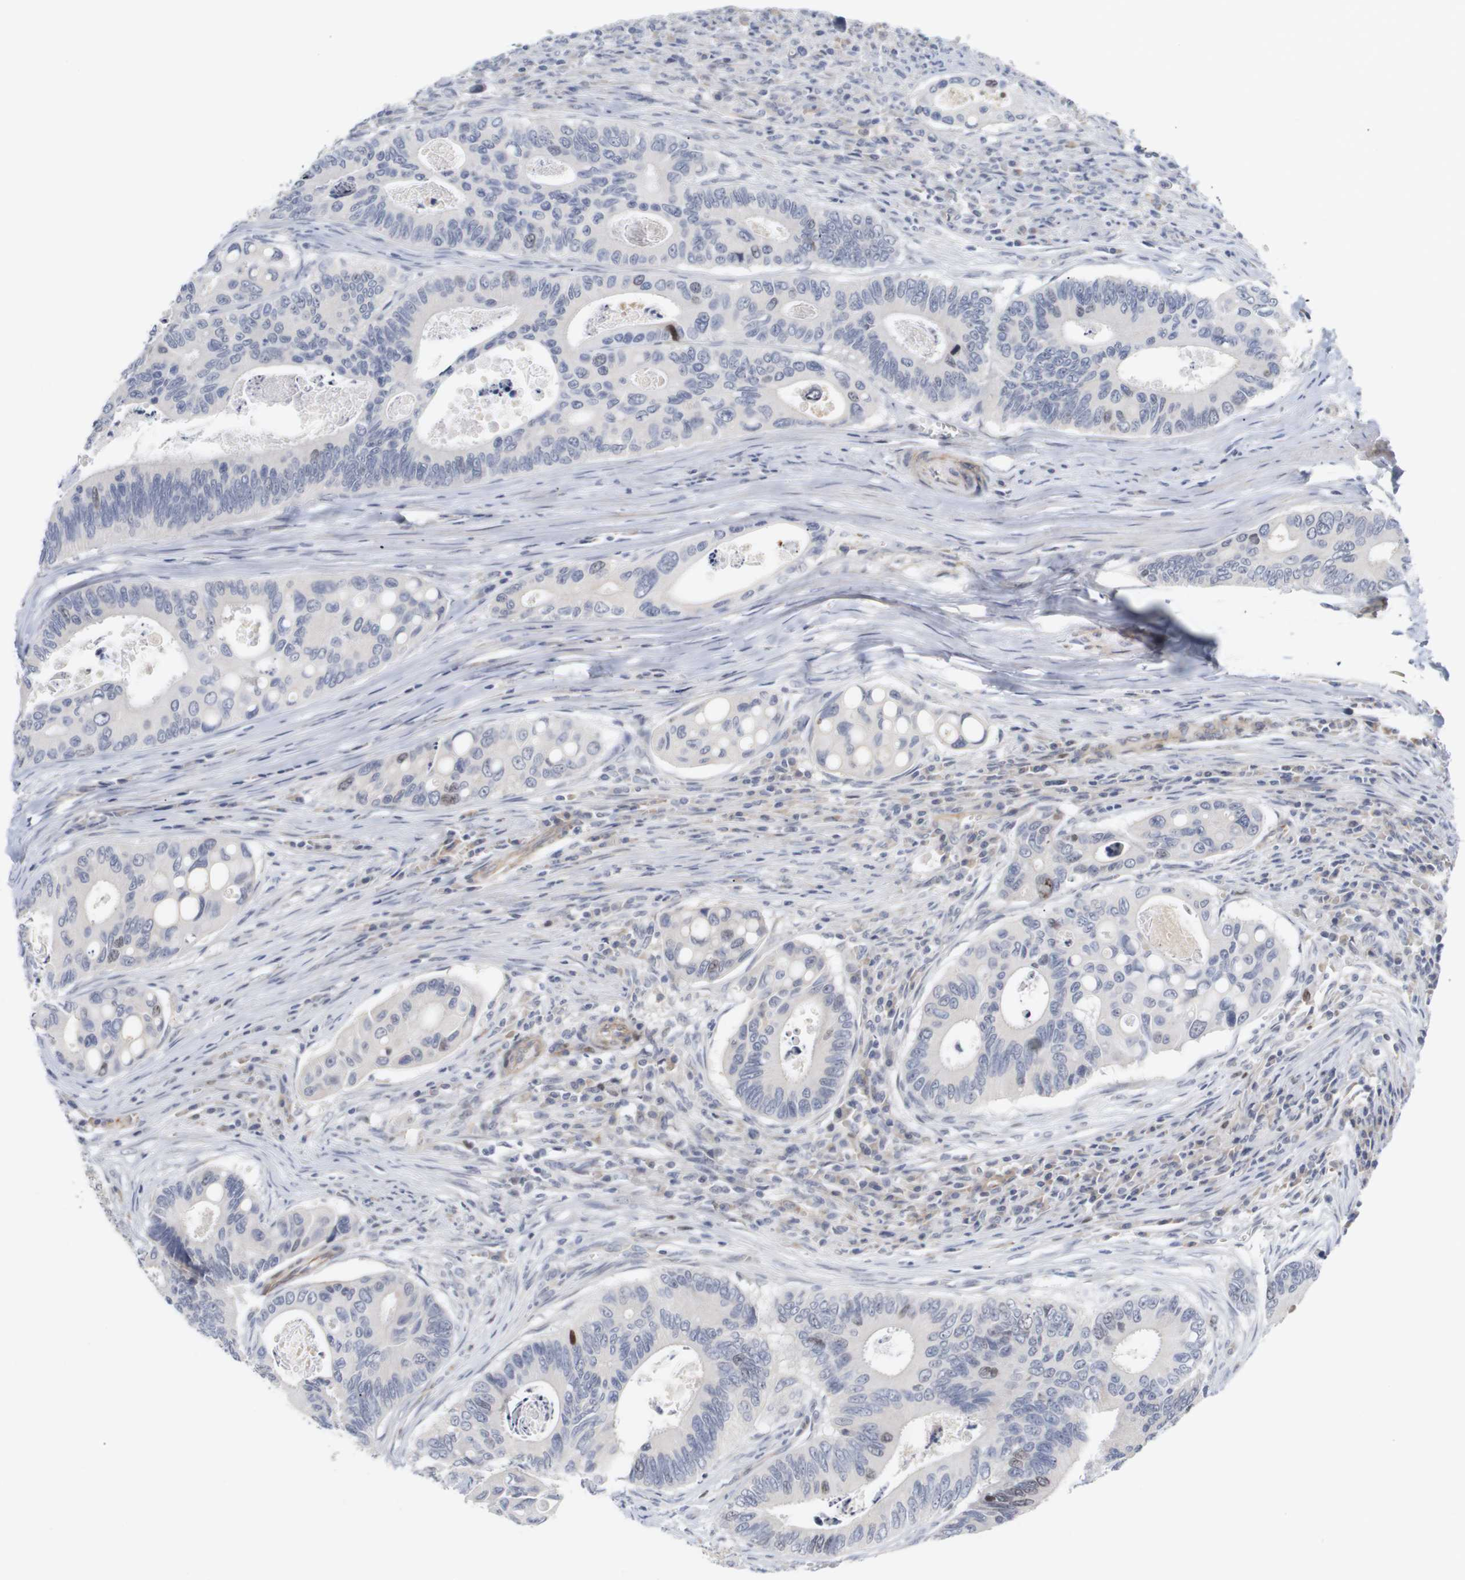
{"staining": {"intensity": "negative", "quantity": "none", "location": "none"}, "tissue": "colorectal cancer", "cell_type": "Tumor cells", "image_type": "cancer", "snomed": [{"axis": "morphology", "description": "Inflammation, NOS"}, {"axis": "morphology", "description": "Adenocarcinoma, NOS"}, {"axis": "topography", "description": "Colon"}], "caption": "IHC of colorectal adenocarcinoma demonstrates no staining in tumor cells.", "gene": "CYB561", "patient": {"sex": "male", "age": 72}}